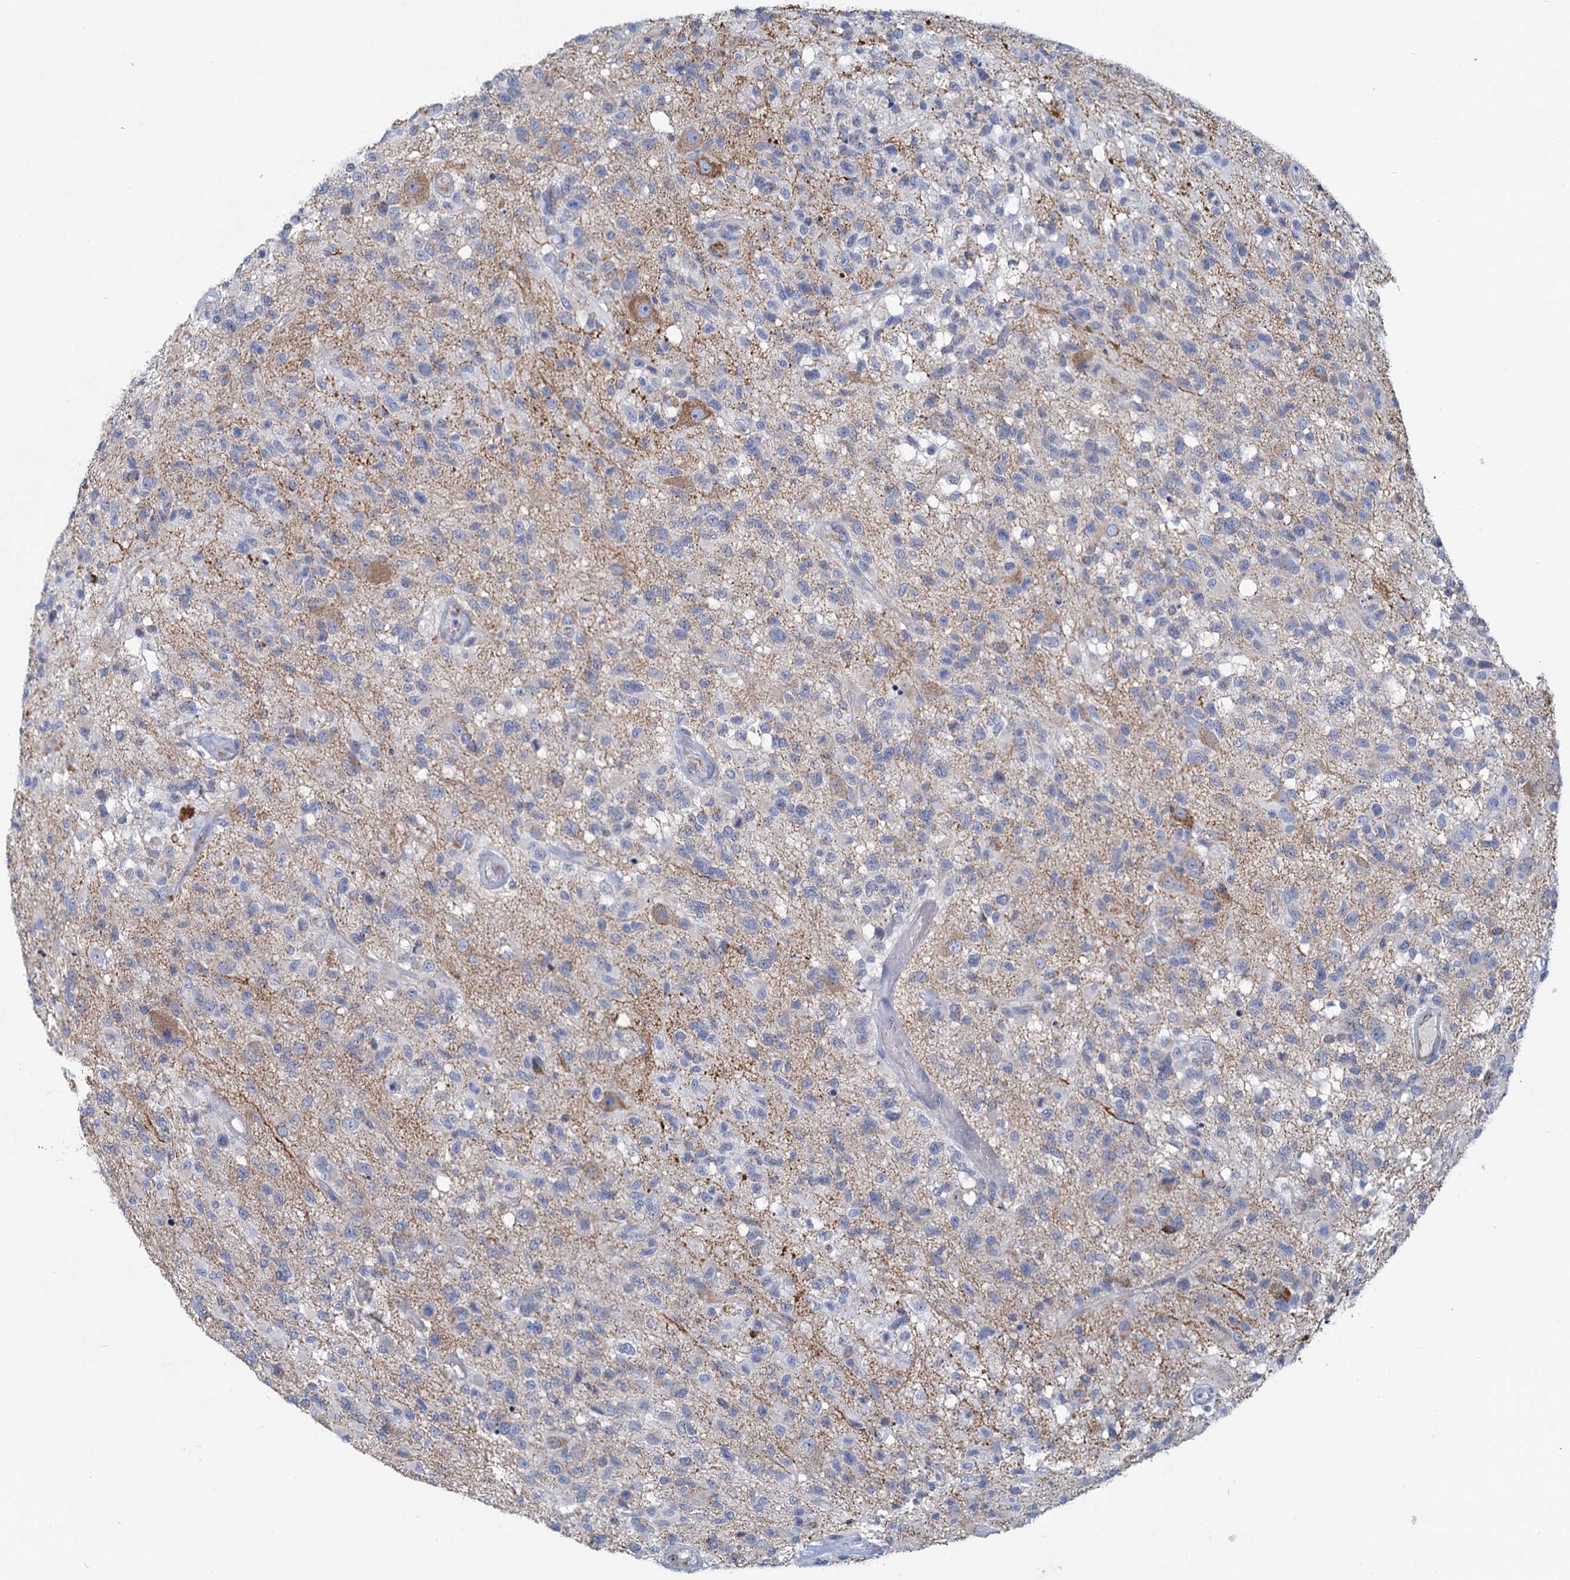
{"staining": {"intensity": "negative", "quantity": "none", "location": "none"}, "tissue": "glioma", "cell_type": "Tumor cells", "image_type": "cancer", "snomed": [{"axis": "morphology", "description": "Glioma, malignant, High grade"}, {"axis": "morphology", "description": "Glioblastoma, NOS"}, {"axis": "topography", "description": "Brain"}], "caption": "High-grade glioma (malignant) stained for a protein using IHC exhibits no expression tumor cells.", "gene": "NDUFC2", "patient": {"sex": "male", "age": 60}}